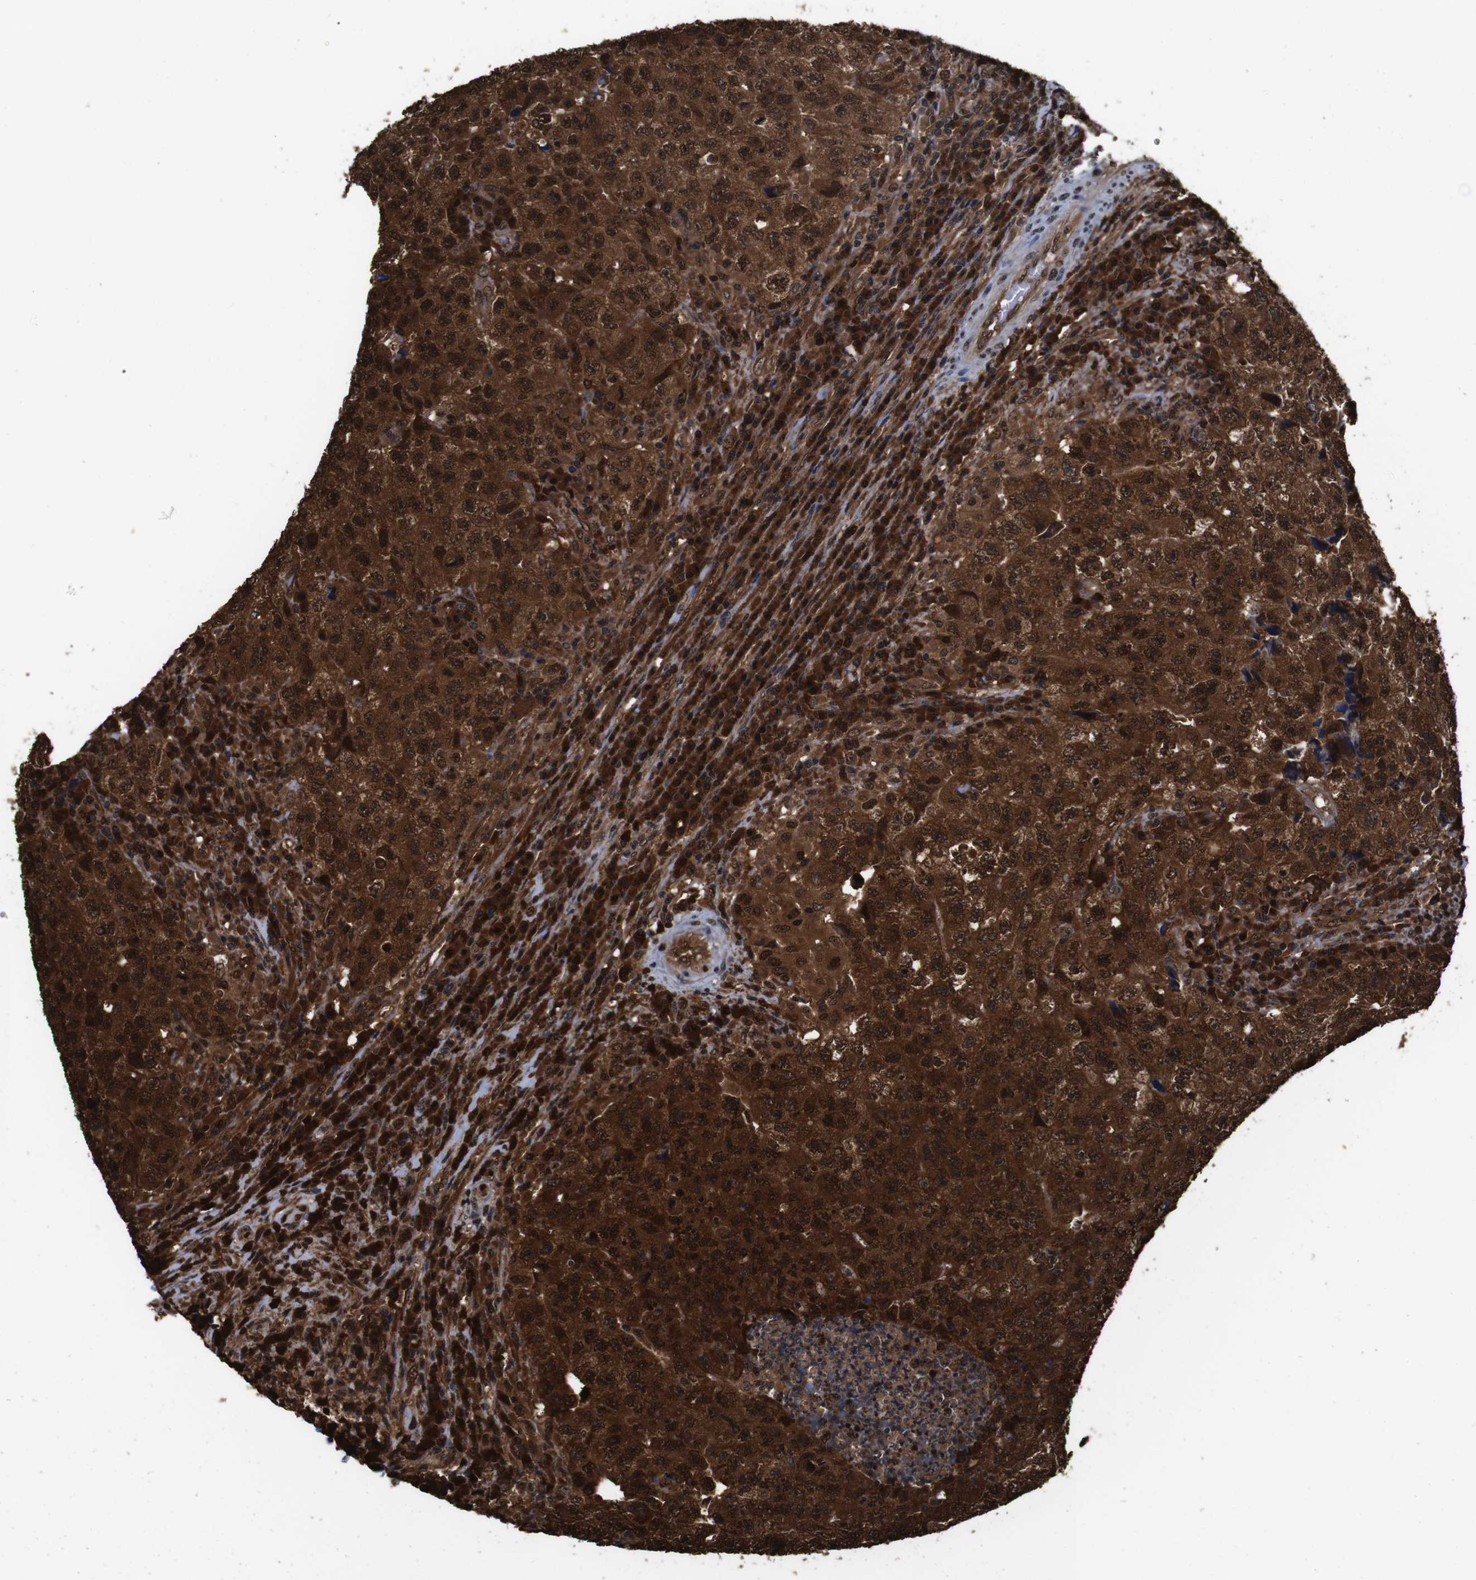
{"staining": {"intensity": "strong", "quantity": ">75%", "location": "cytoplasmic/membranous,nuclear"}, "tissue": "testis cancer", "cell_type": "Tumor cells", "image_type": "cancer", "snomed": [{"axis": "morphology", "description": "Necrosis, NOS"}, {"axis": "morphology", "description": "Carcinoma, Embryonal, NOS"}, {"axis": "topography", "description": "Testis"}], "caption": "DAB immunohistochemical staining of testis cancer reveals strong cytoplasmic/membranous and nuclear protein staining in approximately >75% of tumor cells. (IHC, brightfield microscopy, high magnification).", "gene": "VCP", "patient": {"sex": "male", "age": 19}}